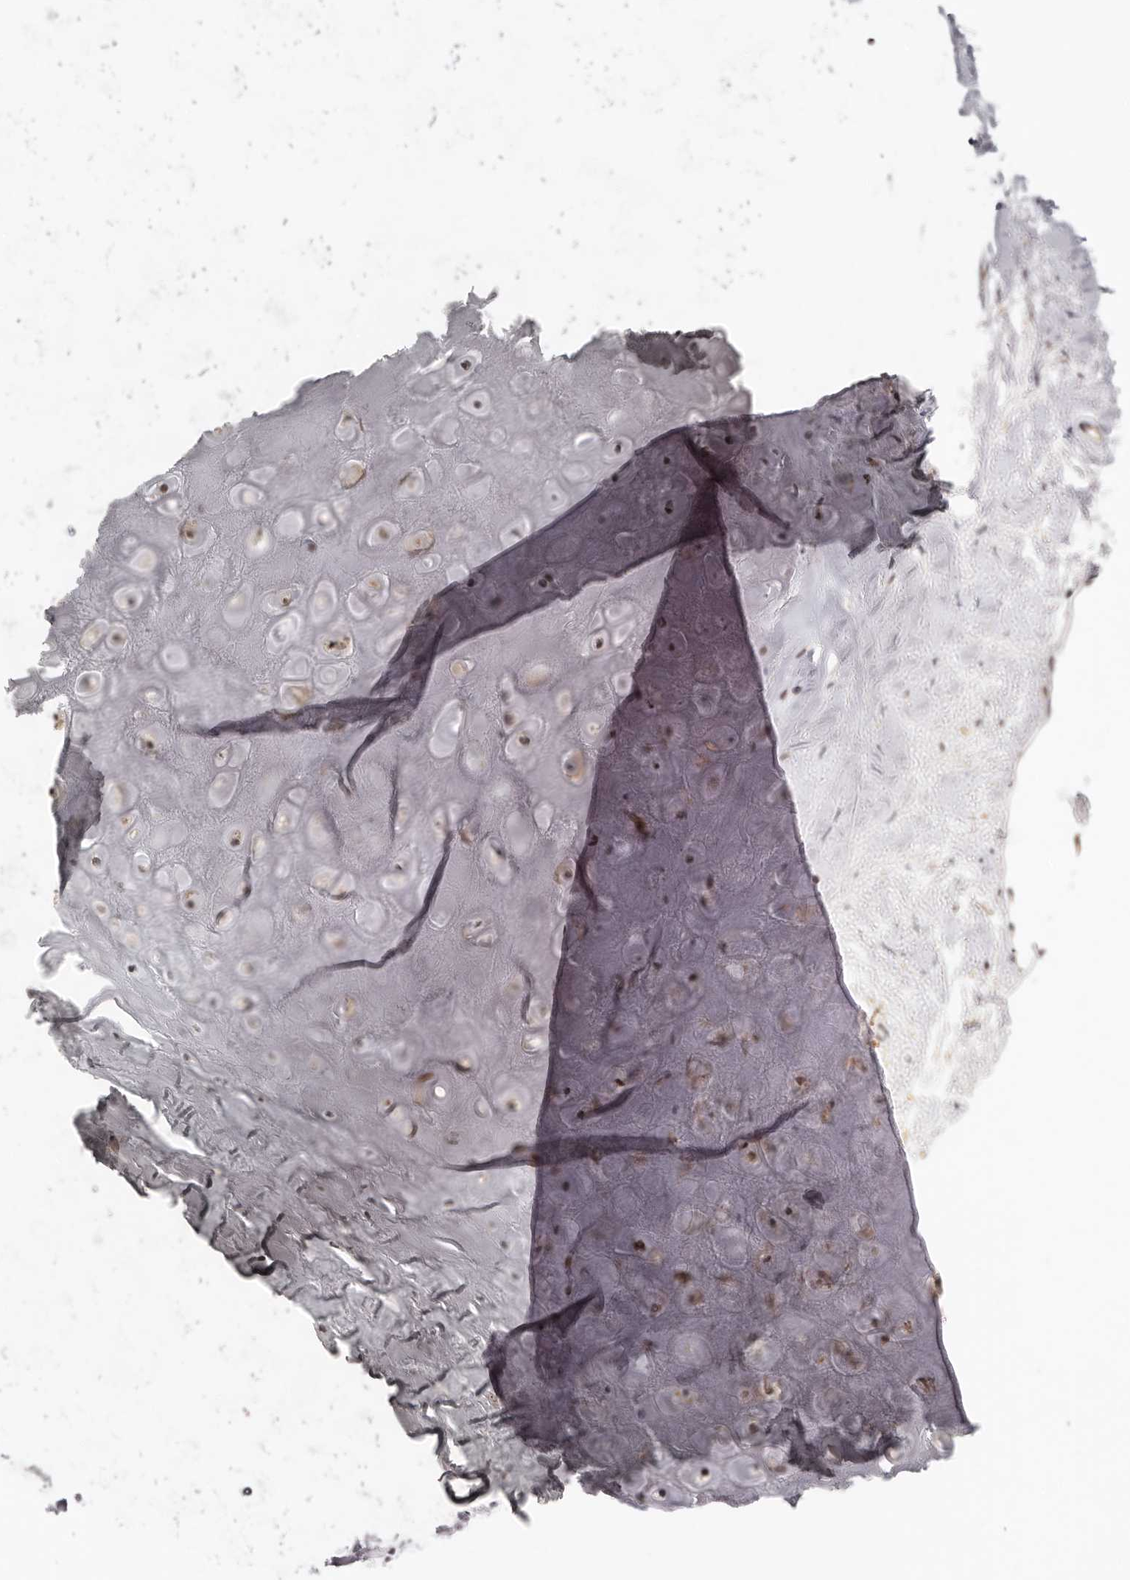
{"staining": {"intensity": "weak", "quantity": ">75%", "location": "cytoplasmic/membranous,nuclear"}, "tissue": "adipose tissue", "cell_type": "Adipocytes", "image_type": "normal", "snomed": [{"axis": "morphology", "description": "Normal tissue, NOS"}, {"axis": "morphology", "description": "Basal cell carcinoma"}, {"axis": "topography", "description": "Skin"}], "caption": "Immunohistochemical staining of benign human adipose tissue exhibits >75% levels of weak cytoplasmic/membranous,nuclear protein expression in about >75% of adipocytes. Nuclei are stained in blue.", "gene": "TBX5", "patient": {"sex": "female", "age": 89}}